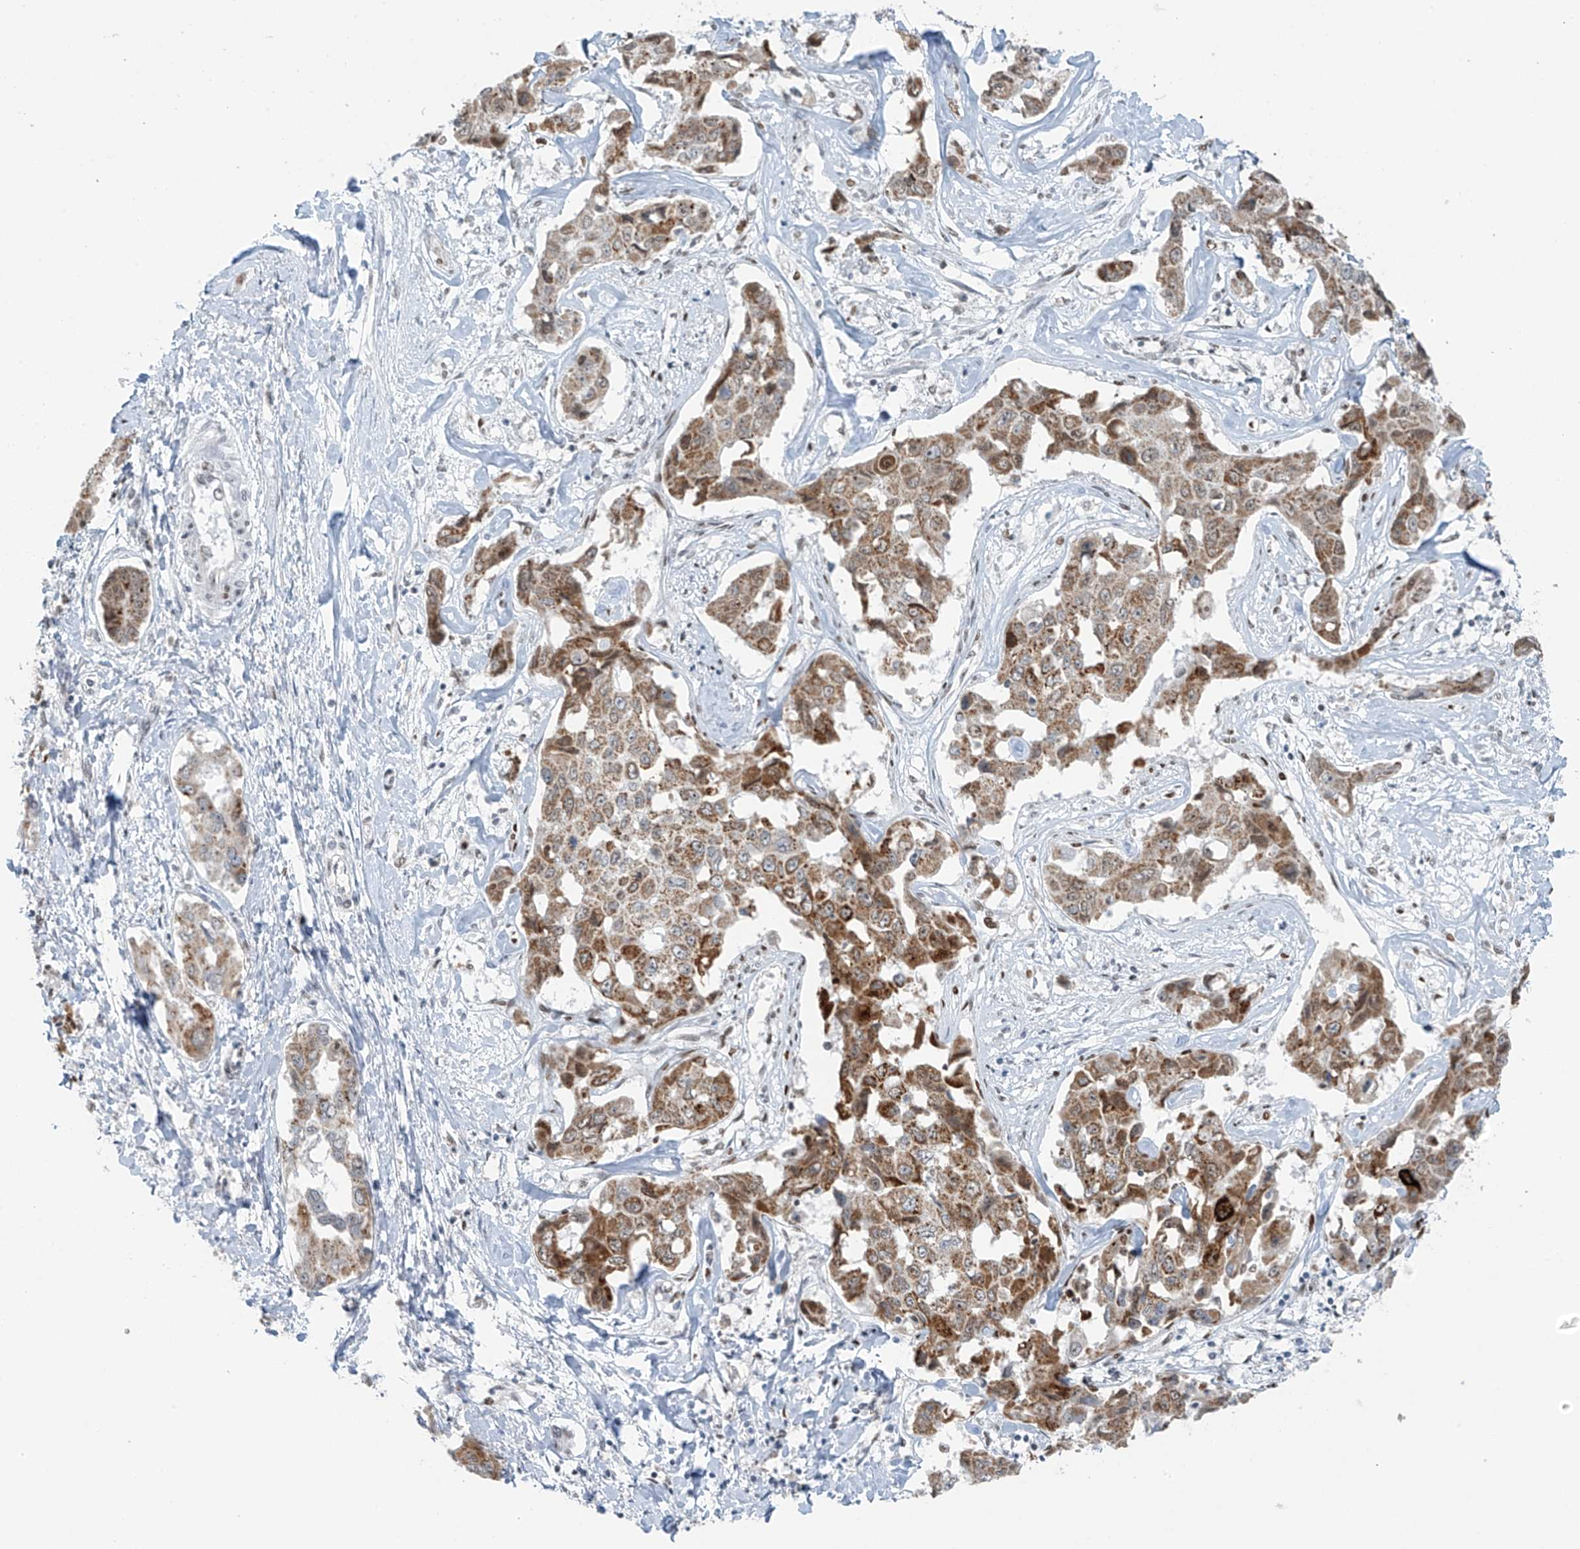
{"staining": {"intensity": "moderate", "quantity": ">75%", "location": "cytoplasmic/membranous"}, "tissue": "liver cancer", "cell_type": "Tumor cells", "image_type": "cancer", "snomed": [{"axis": "morphology", "description": "Cholangiocarcinoma"}, {"axis": "topography", "description": "Liver"}], "caption": "A brown stain shows moderate cytoplasmic/membranous staining of a protein in human cholangiocarcinoma (liver) tumor cells. The staining is performed using DAB brown chromogen to label protein expression. The nuclei are counter-stained blue using hematoxylin.", "gene": "WRNIP1", "patient": {"sex": "male", "age": 59}}